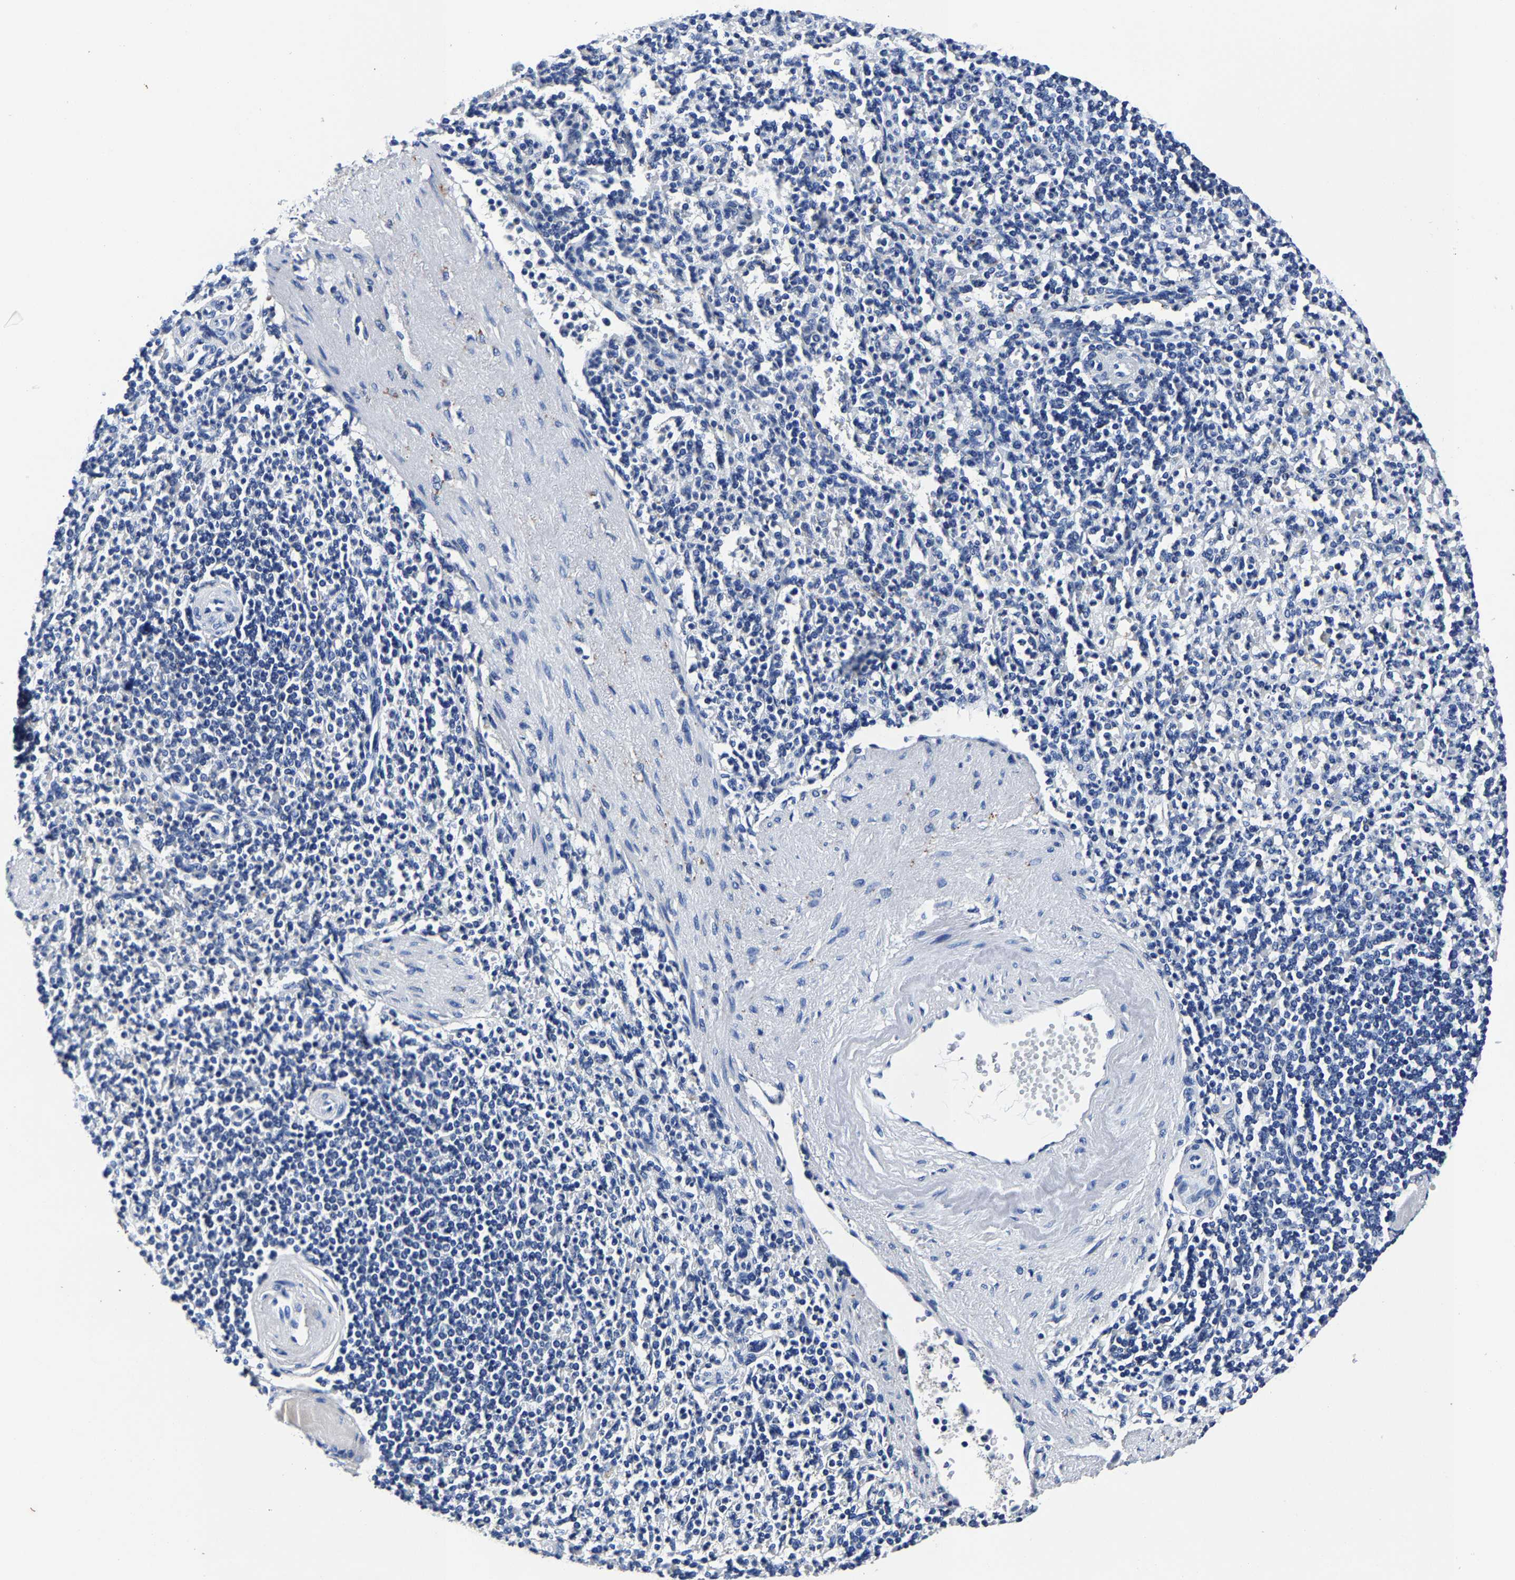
{"staining": {"intensity": "negative", "quantity": "none", "location": "none"}, "tissue": "spleen", "cell_type": "Cells in red pulp", "image_type": "normal", "snomed": [{"axis": "morphology", "description": "Normal tissue, NOS"}, {"axis": "topography", "description": "Spleen"}], "caption": "A high-resolution image shows immunohistochemistry staining of normal spleen, which demonstrates no significant positivity in cells in red pulp.", "gene": "PSPH", "patient": {"sex": "female", "age": 74}}